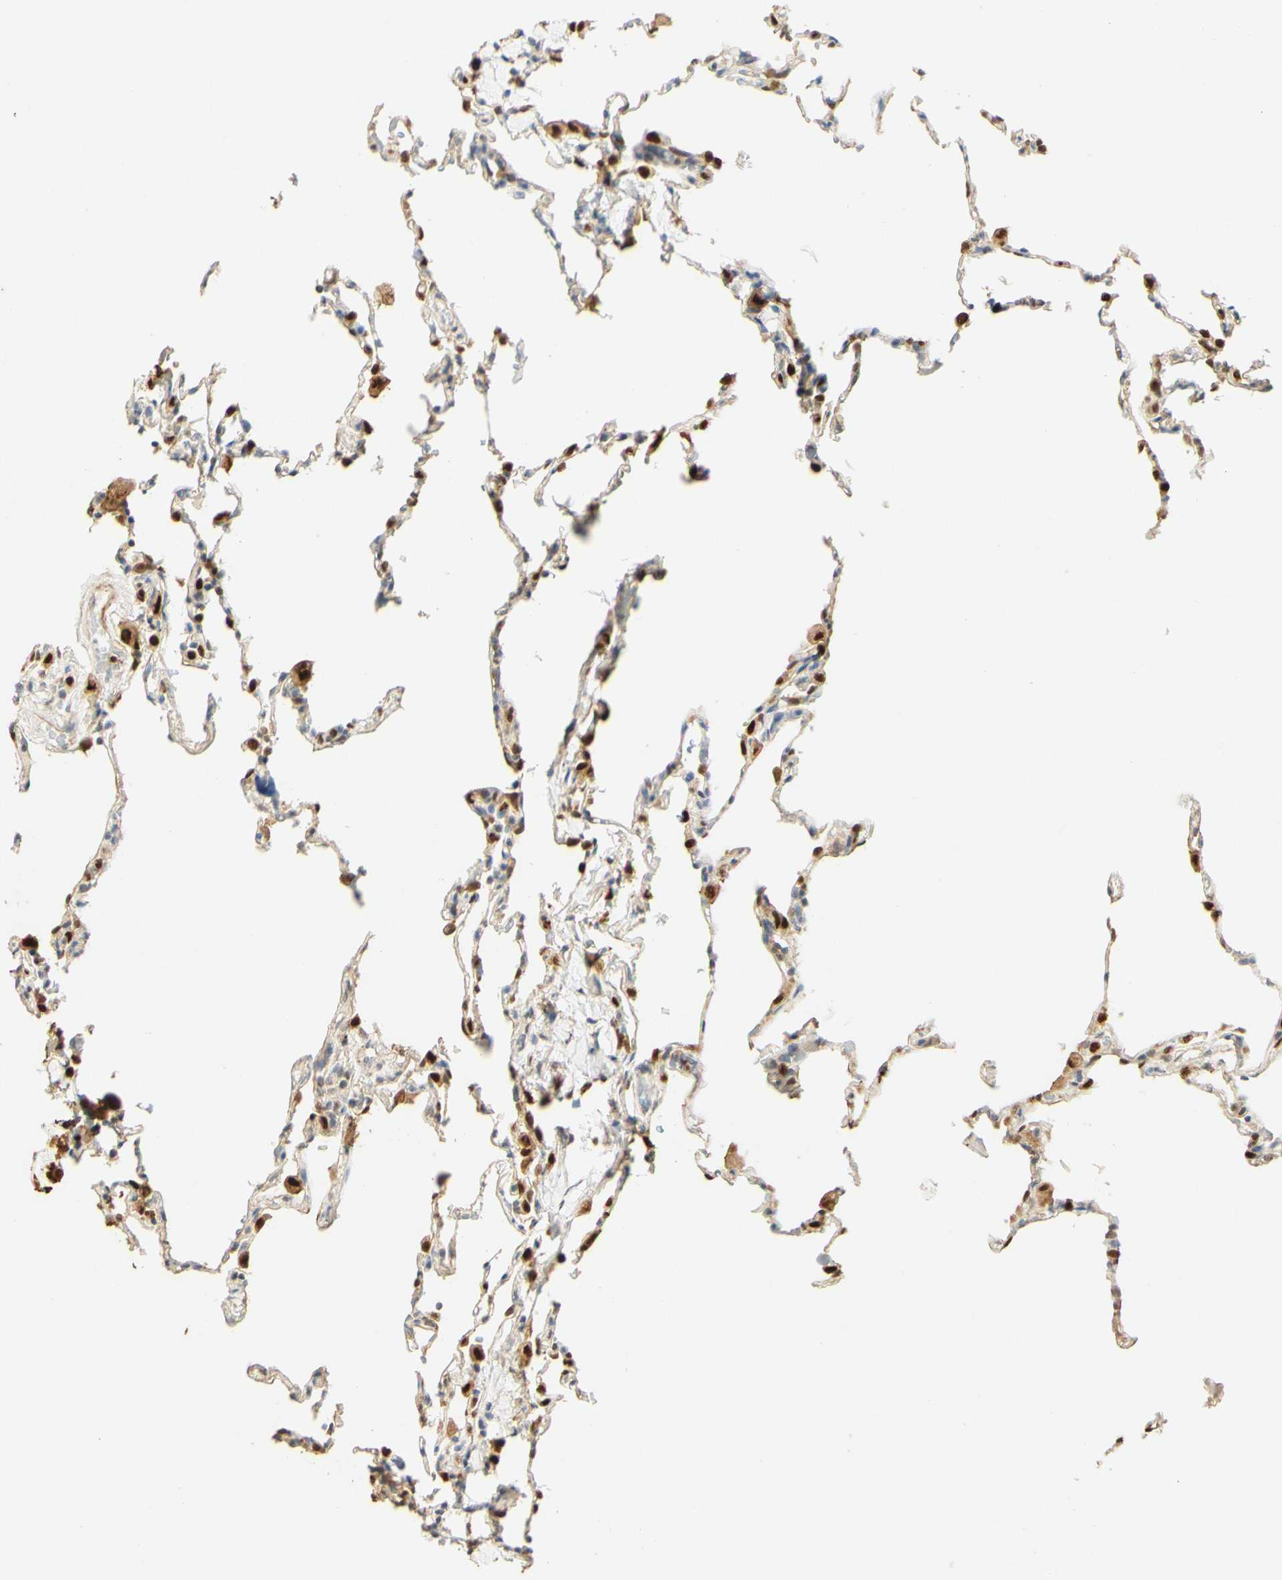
{"staining": {"intensity": "strong", "quantity": "25%-75%", "location": "cytoplasmic/membranous,nuclear"}, "tissue": "lung", "cell_type": "Alveolar cells", "image_type": "normal", "snomed": [{"axis": "morphology", "description": "Normal tissue, NOS"}, {"axis": "topography", "description": "Lung"}], "caption": "Benign lung displays strong cytoplasmic/membranous,nuclear expression in about 25%-75% of alveolar cells, visualized by immunohistochemistry.", "gene": "MAP3K4", "patient": {"sex": "male", "age": 59}}